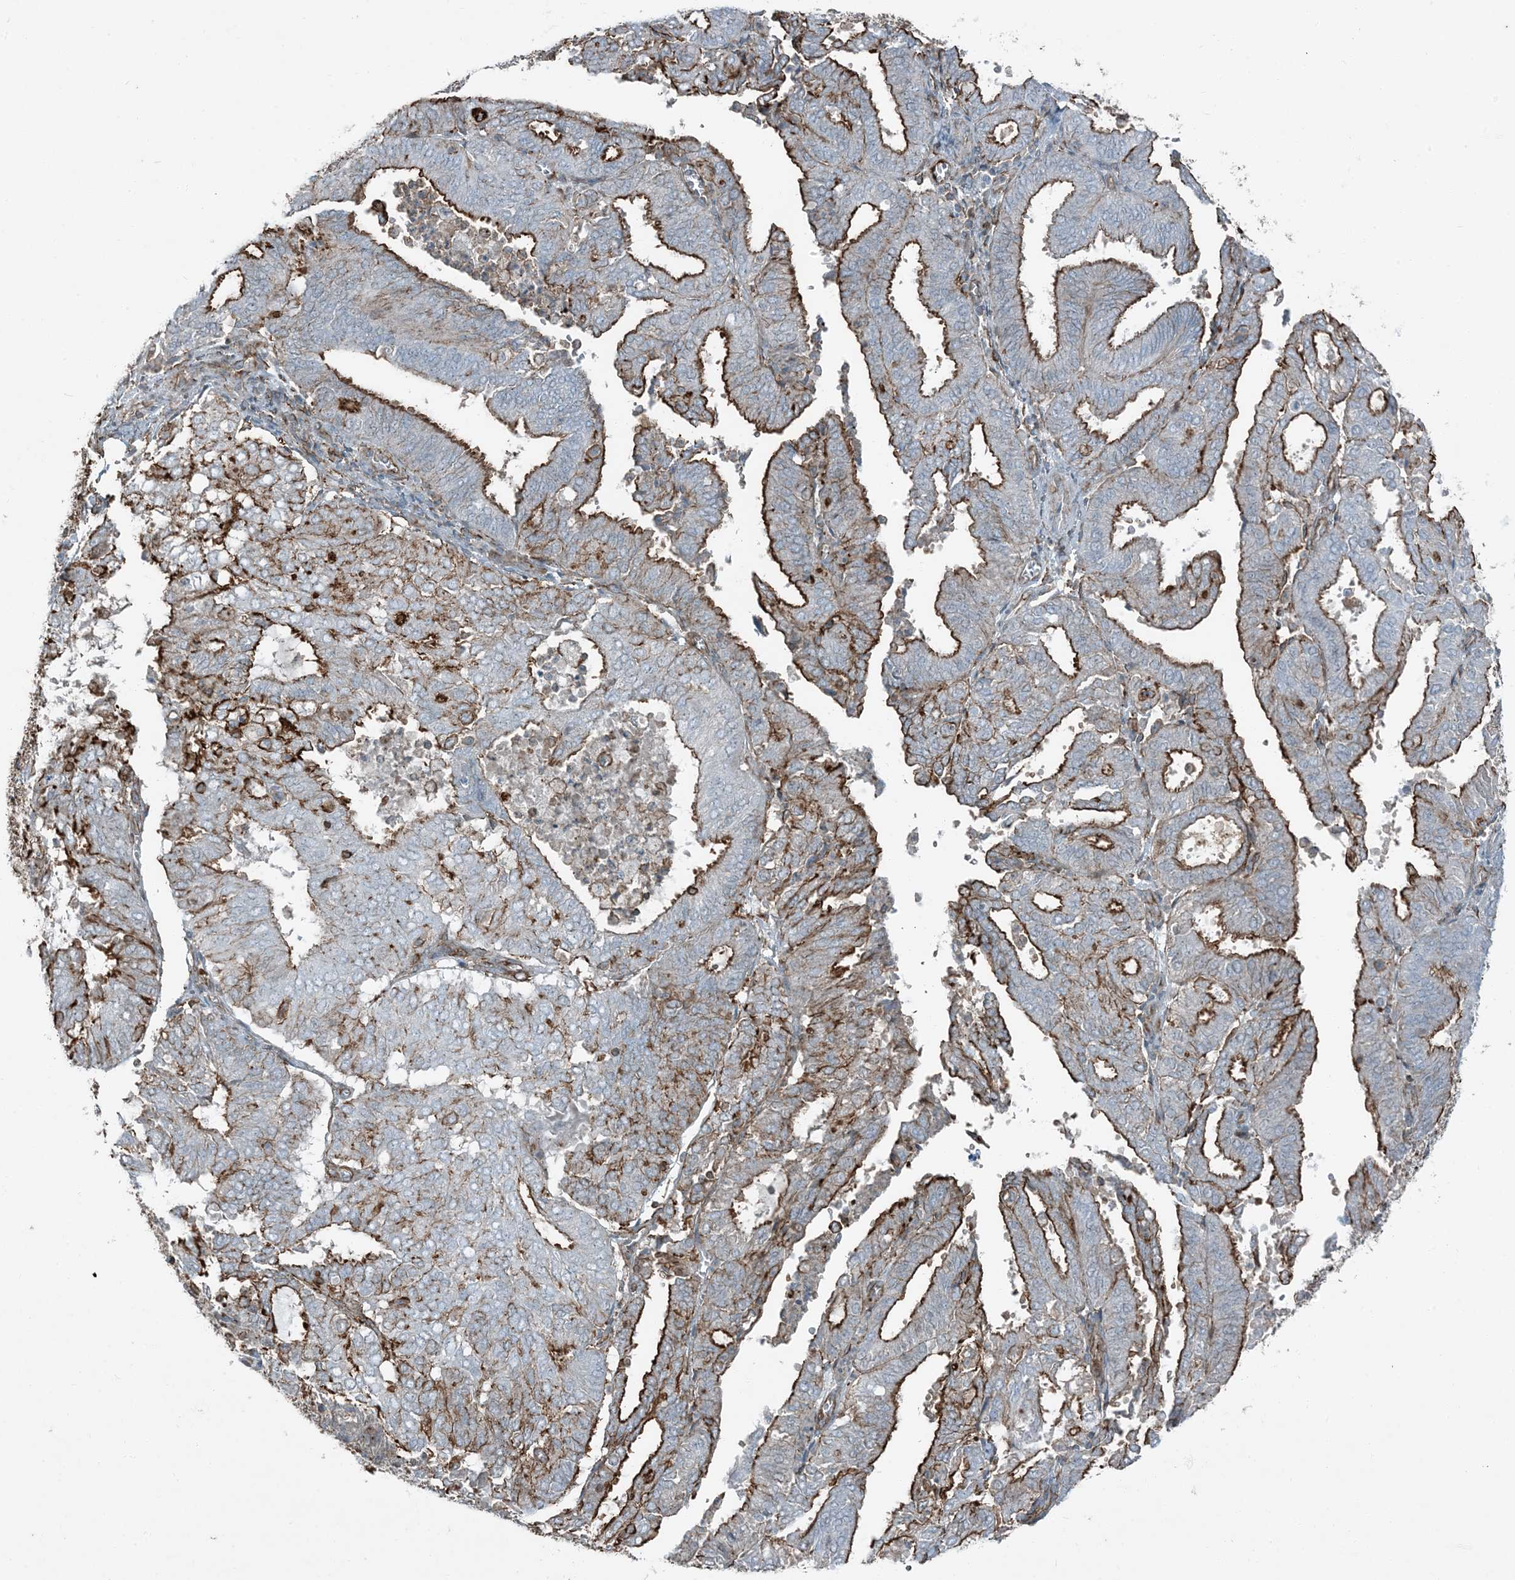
{"staining": {"intensity": "strong", "quantity": "25%-75%", "location": "cytoplasmic/membranous"}, "tissue": "endometrial cancer", "cell_type": "Tumor cells", "image_type": "cancer", "snomed": [{"axis": "morphology", "description": "Adenocarcinoma, NOS"}, {"axis": "topography", "description": "Uterus"}], "caption": "Brown immunohistochemical staining in human endometrial adenocarcinoma reveals strong cytoplasmic/membranous expression in about 25%-75% of tumor cells.", "gene": "APOBEC3C", "patient": {"sex": "female", "age": 60}}